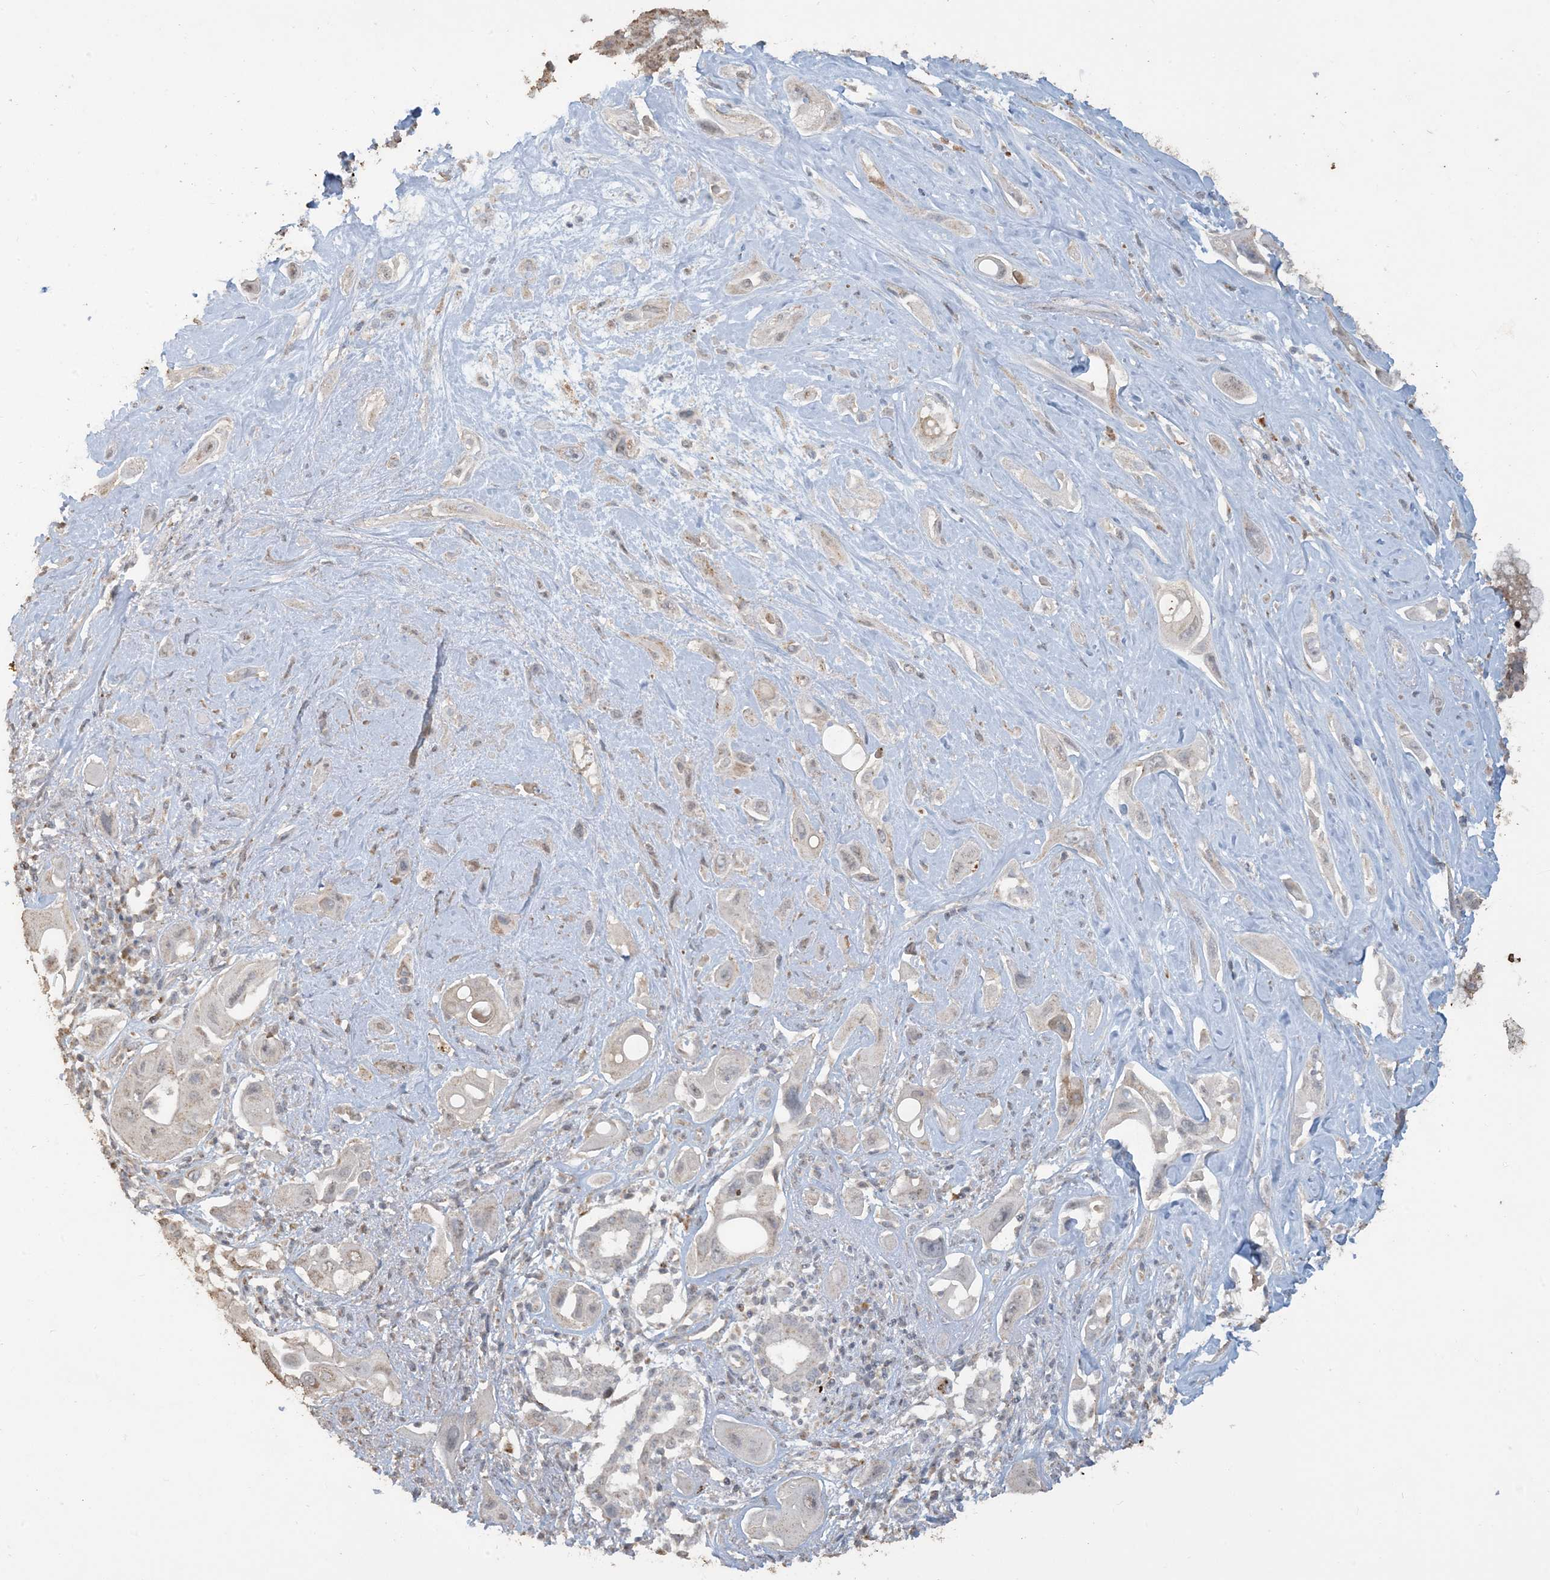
{"staining": {"intensity": "weak", "quantity": "<25%", "location": "cytoplasmic/membranous"}, "tissue": "pancreatic cancer", "cell_type": "Tumor cells", "image_type": "cancer", "snomed": [{"axis": "morphology", "description": "Adenocarcinoma, NOS"}, {"axis": "topography", "description": "Pancreas"}], "caption": "The image reveals no significant expression in tumor cells of adenocarcinoma (pancreatic).", "gene": "SFMBT2", "patient": {"sex": "male", "age": 68}}